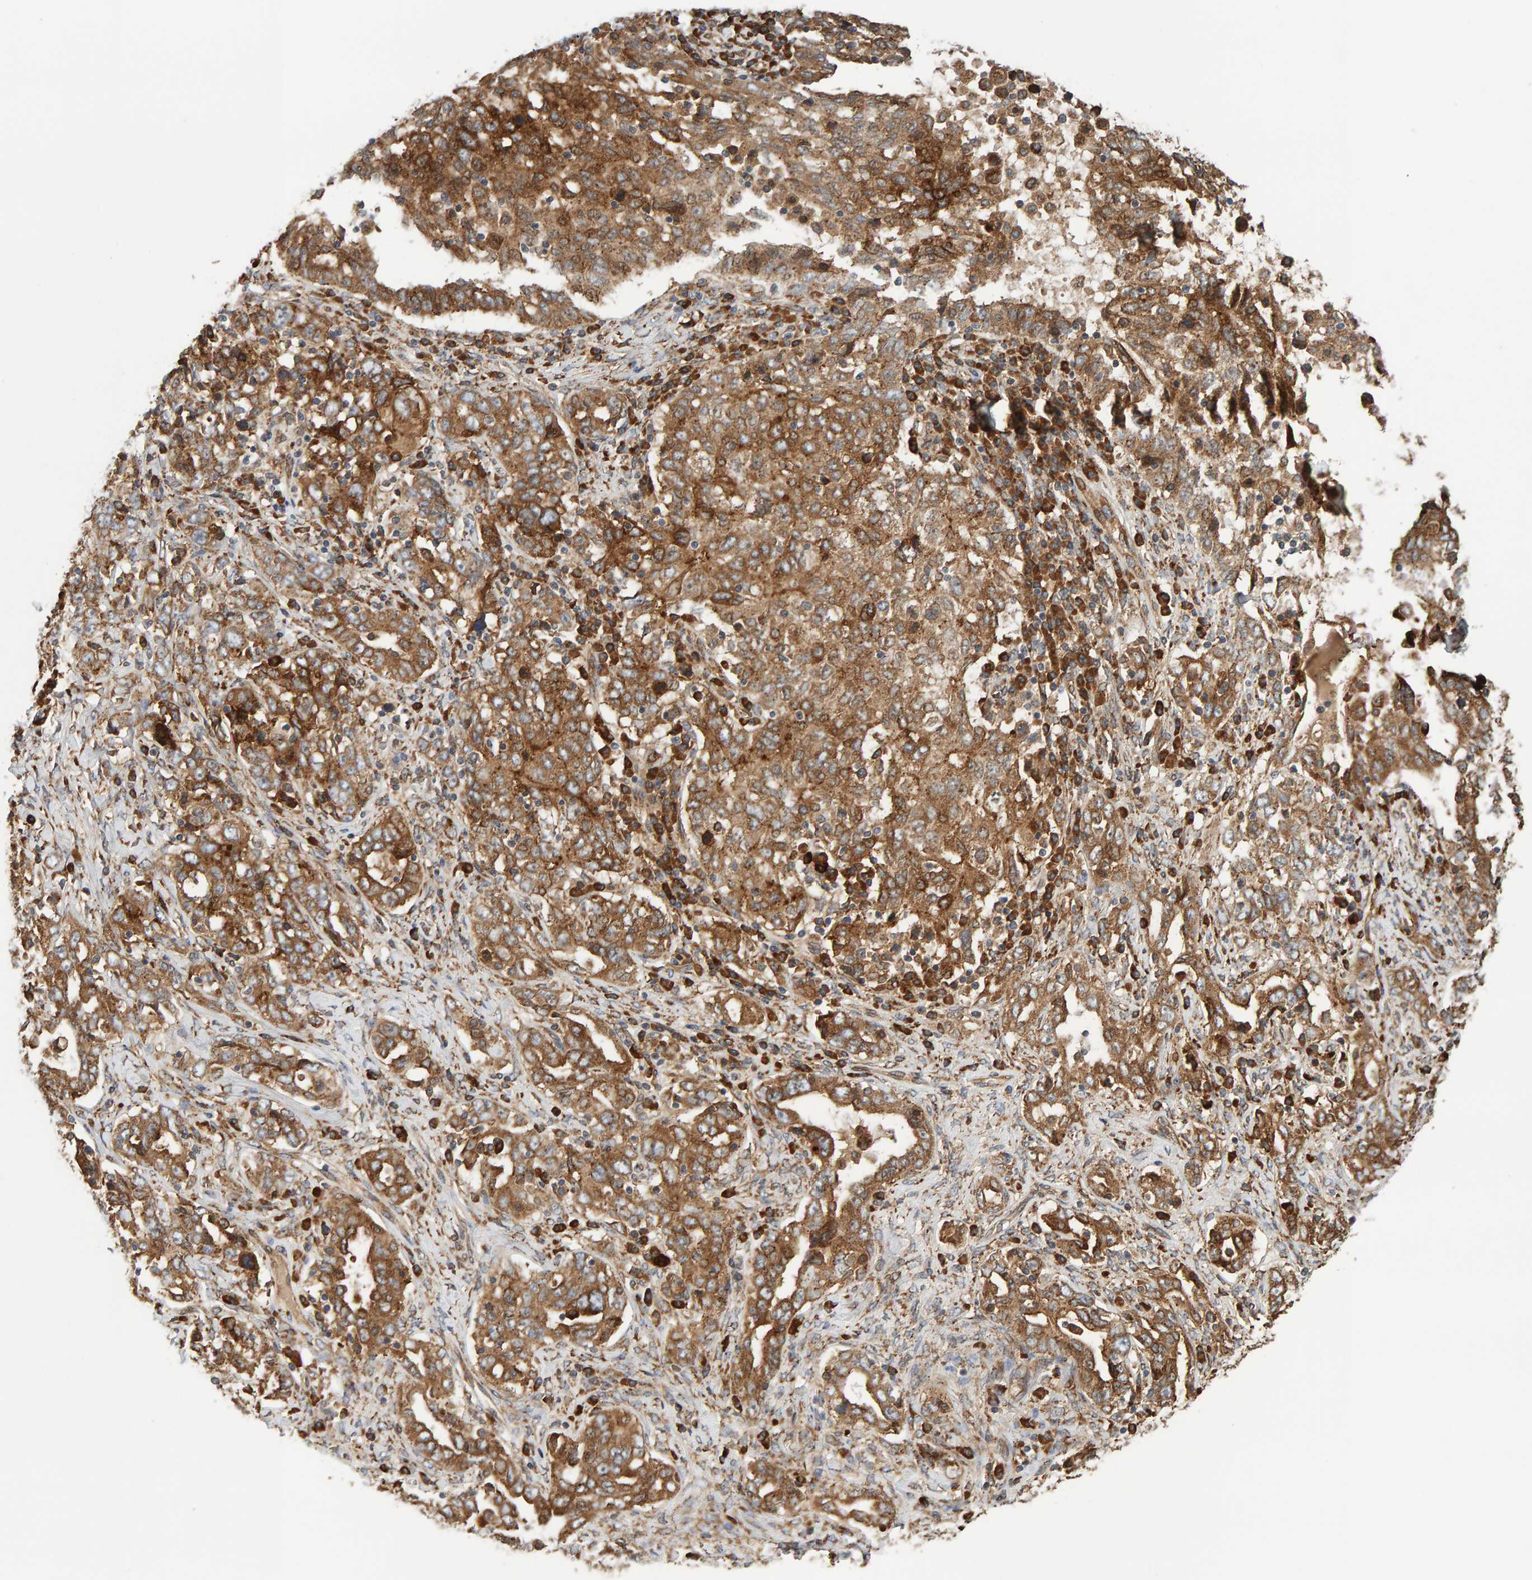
{"staining": {"intensity": "moderate", "quantity": ">75%", "location": "cytoplasmic/membranous"}, "tissue": "ovarian cancer", "cell_type": "Tumor cells", "image_type": "cancer", "snomed": [{"axis": "morphology", "description": "Carcinoma, endometroid"}, {"axis": "topography", "description": "Ovary"}], "caption": "An IHC micrograph of tumor tissue is shown. Protein staining in brown highlights moderate cytoplasmic/membranous positivity in ovarian endometroid carcinoma within tumor cells.", "gene": "BAIAP2", "patient": {"sex": "female", "age": 62}}